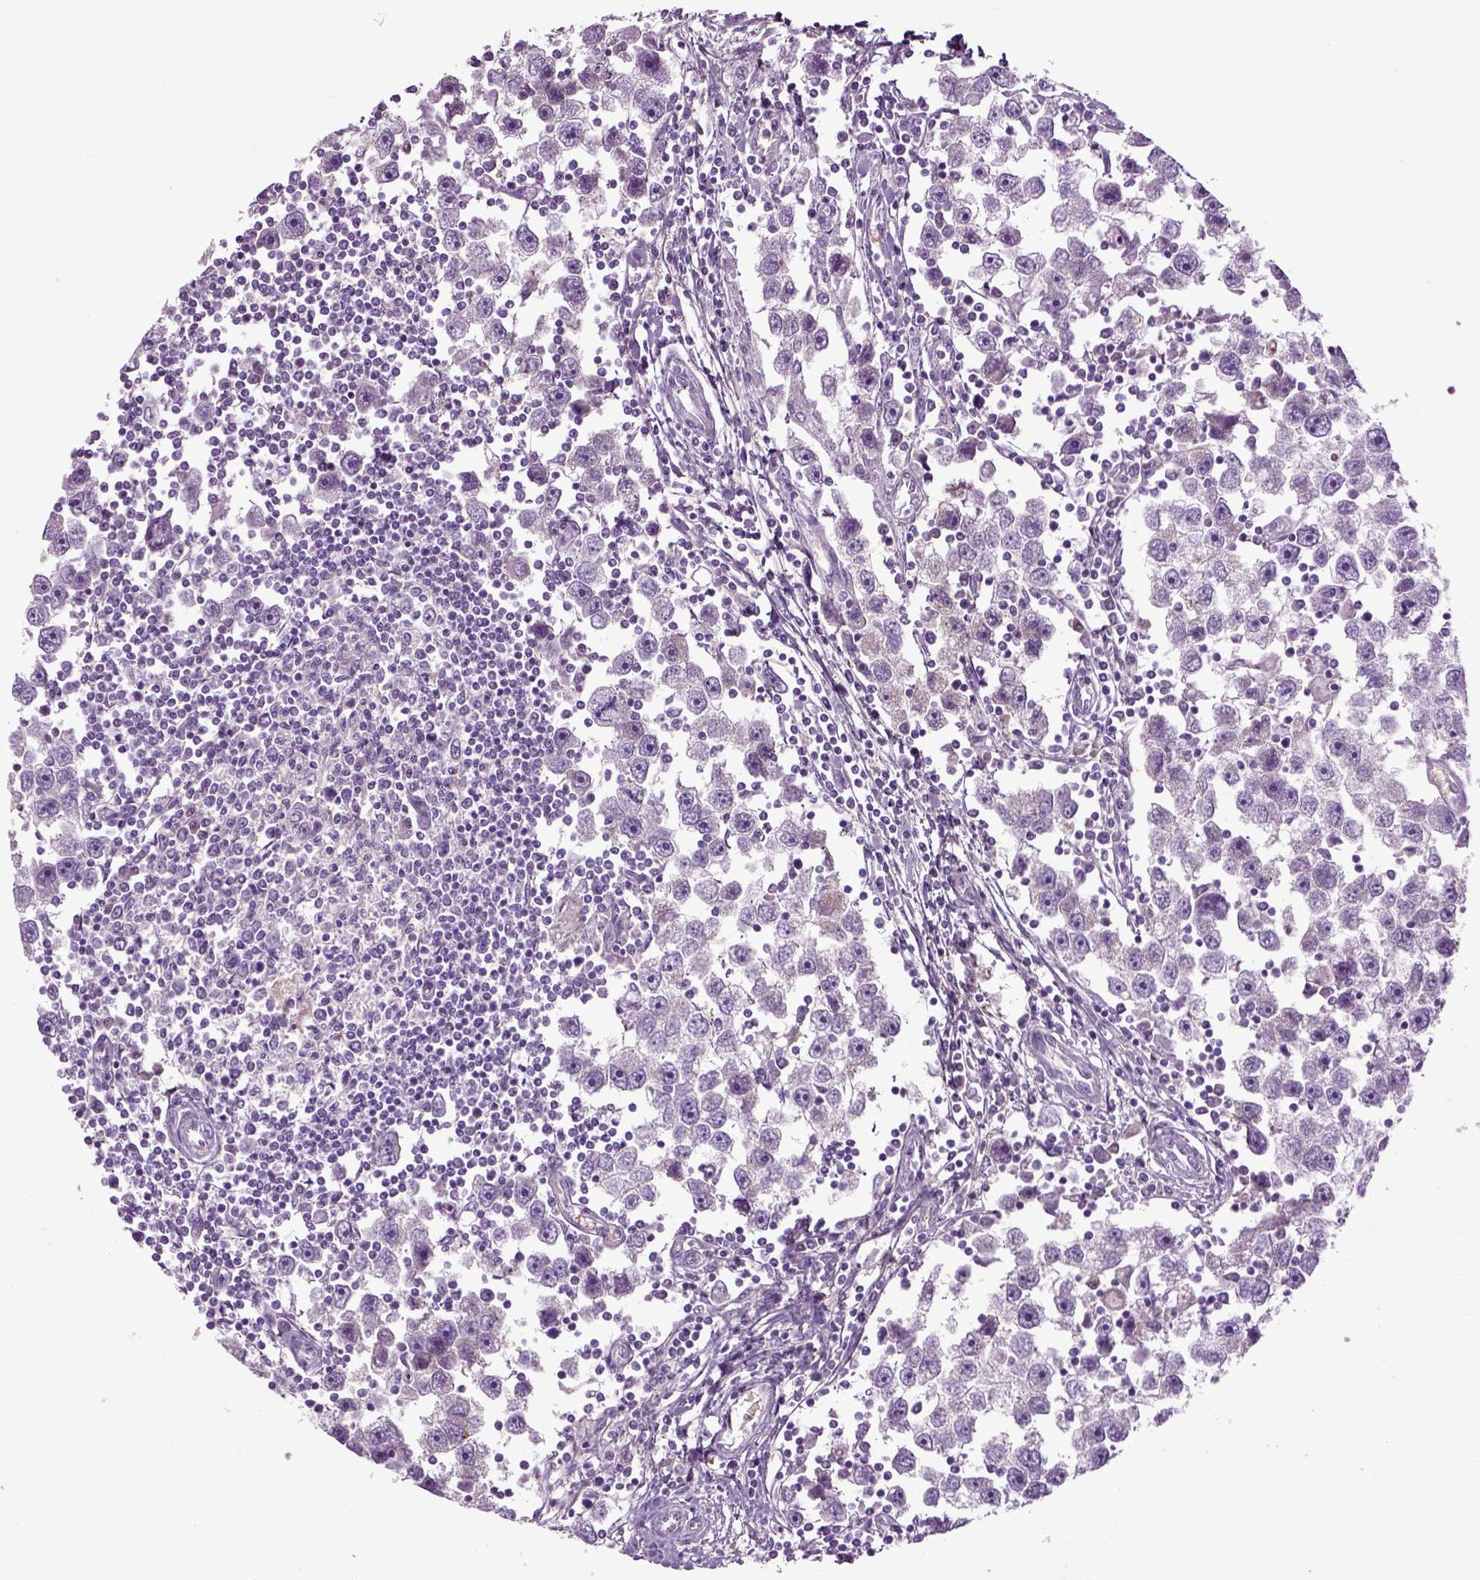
{"staining": {"intensity": "negative", "quantity": "none", "location": "none"}, "tissue": "testis cancer", "cell_type": "Tumor cells", "image_type": "cancer", "snomed": [{"axis": "morphology", "description": "Seminoma, NOS"}, {"axis": "topography", "description": "Testis"}], "caption": "Tumor cells show no significant expression in testis cancer (seminoma).", "gene": "SPON1", "patient": {"sex": "male", "age": 30}}